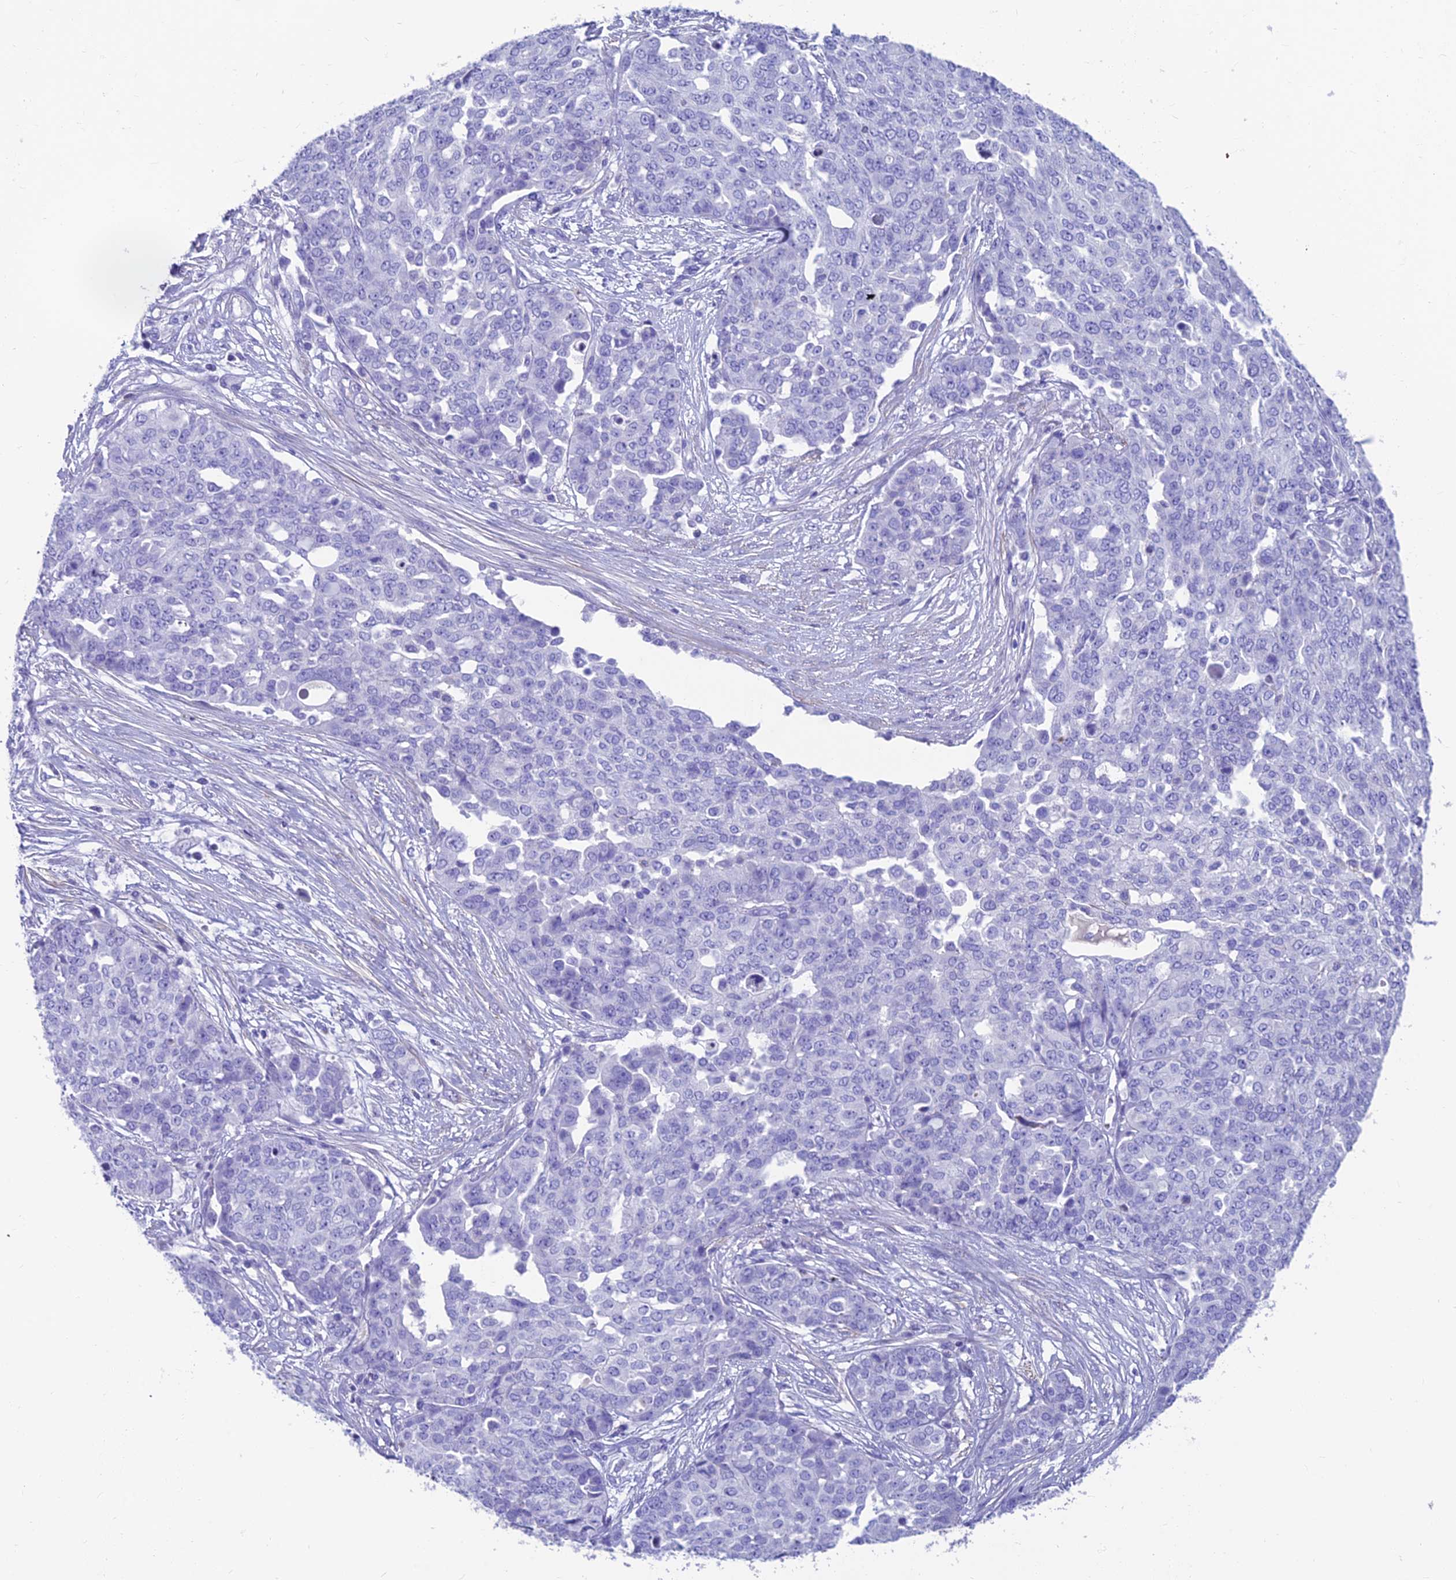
{"staining": {"intensity": "negative", "quantity": "none", "location": "none"}, "tissue": "ovarian cancer", "cell_type": "Tumor cells", "image_type": "cancer", "snomed": [{"axis": "morphology", "description": "Cystadenocarcinoma, serous, NOS"}, {"axis": "topography", "description": "Soft tissue"}, {"axis": "topography", "description": "Ovary"}], "caption": "High magnification brightfield microscopy of ovarian cancer (serous cystadenocarcinoma) stained with DAB (3,3'-diaminobenzidine) (brown) and counterstained with hematoxylin (blue): tumor cells show no significant staining.", "gene": "GNG11", "patient": {"sex": "female", "age": 57}}